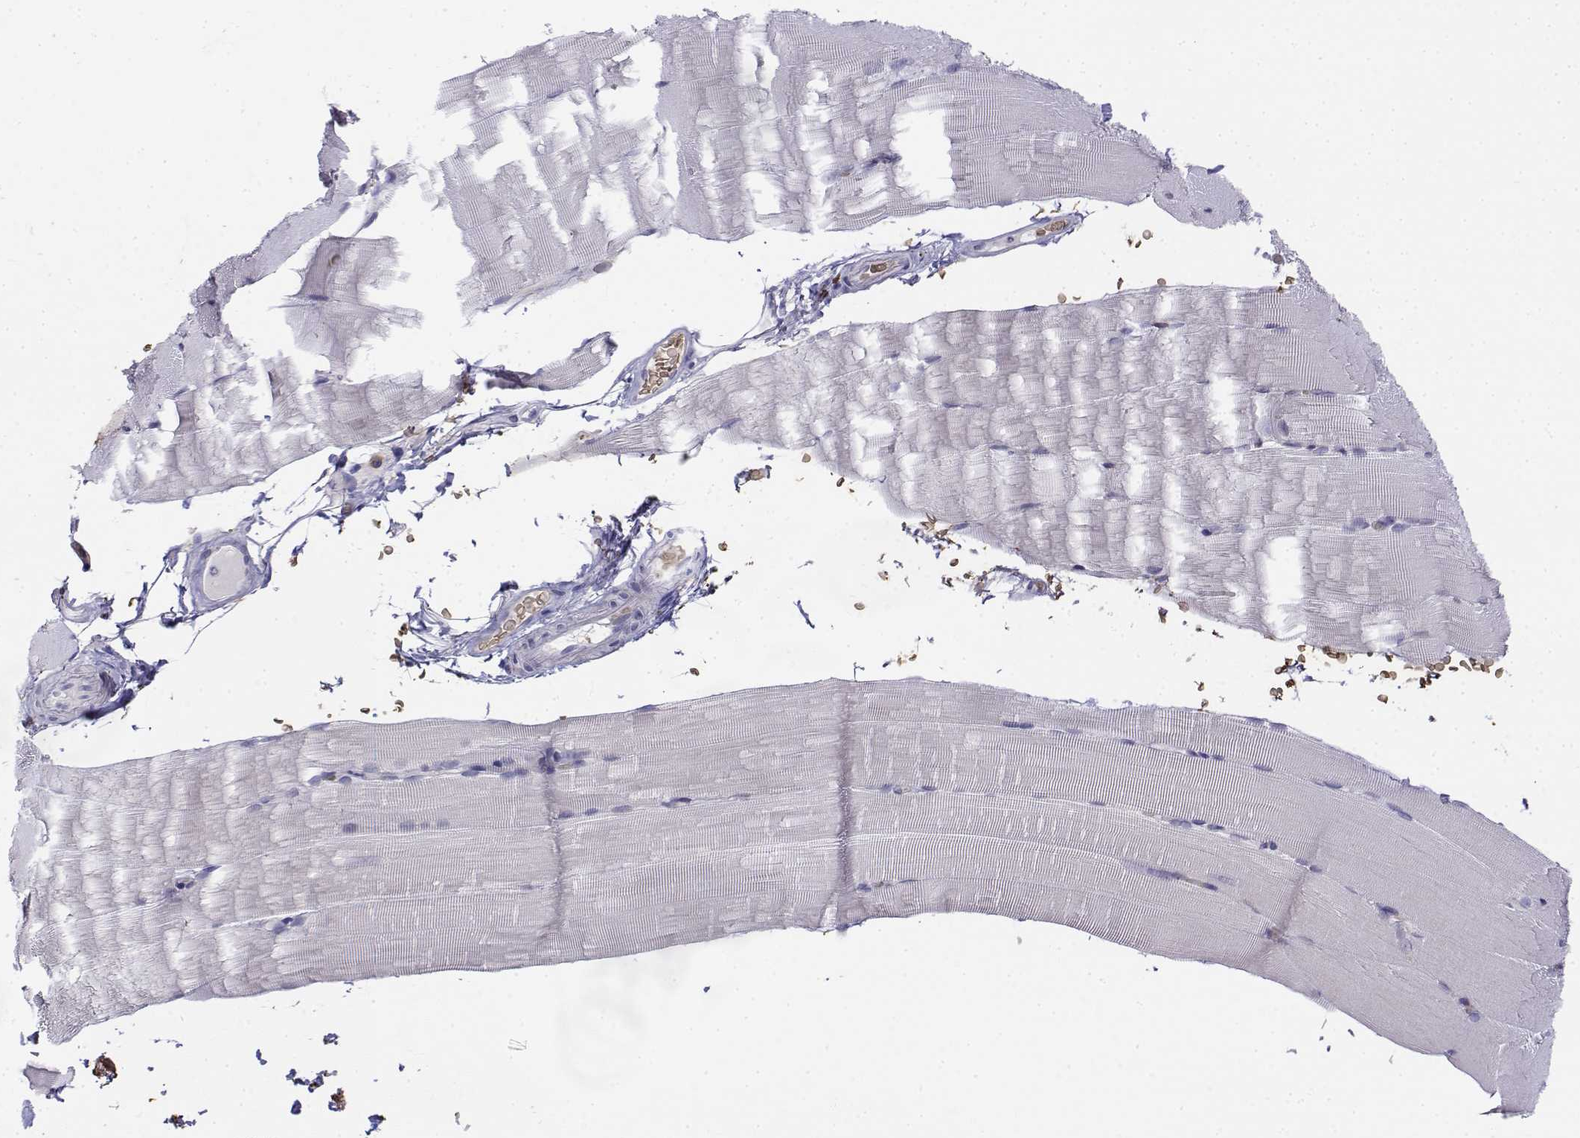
{"staining": {"intensity": "negative", "quantity": "none", "location": "none"}, "tissue": "skeletal muscle", "cell_type": "Myocytes", "image_type": "normal", "snomed": [{"axis": "morphology", "description": "Normal tissue, NOS"}, {"axis": "topography", "description": "Skeletal muscle"}], "caption": "The photomicrograph displays no significant positivity in myocytes of skeletal muscle.", "gene": "CADM1", "patient": {"sex": "female", "age": 37}}